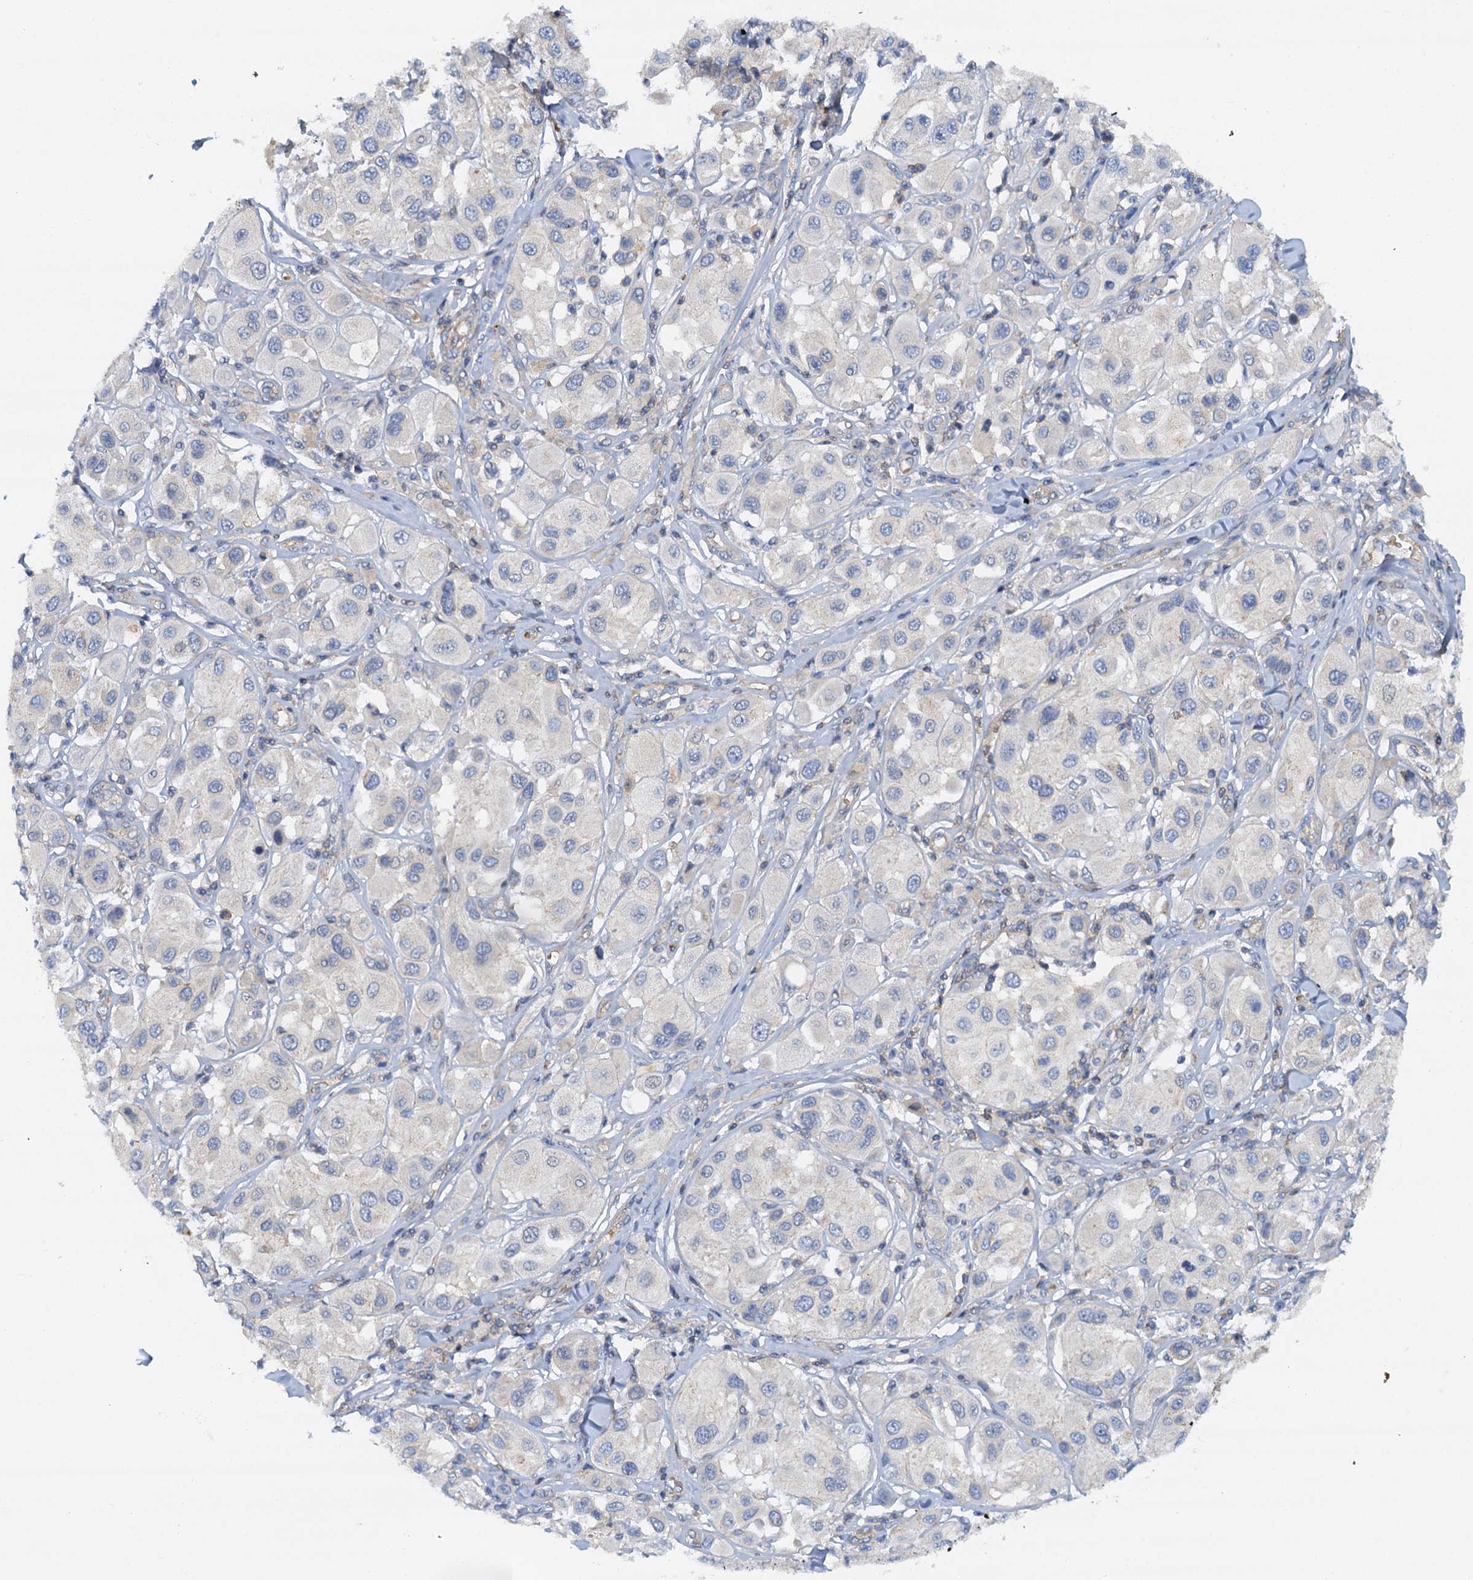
{"staining": {"intensity": "negative", "quantity": "none", "location": "none"}, "tissue": "melanoma", "cell_type": "Tumor cells", "image_type": "cancer", "snomed": [{"axis": "morphology", "description": "Malignant melanoma, Metastatic site"}, {"axis": "topography", "description": "Skin"}], "caption": "Micrograph shows no significant protein staining in tumor cells of malignant melanoma (metastatic site).", "gene": "ROGDI", "patient": {"sex": "male", "age": 41}}